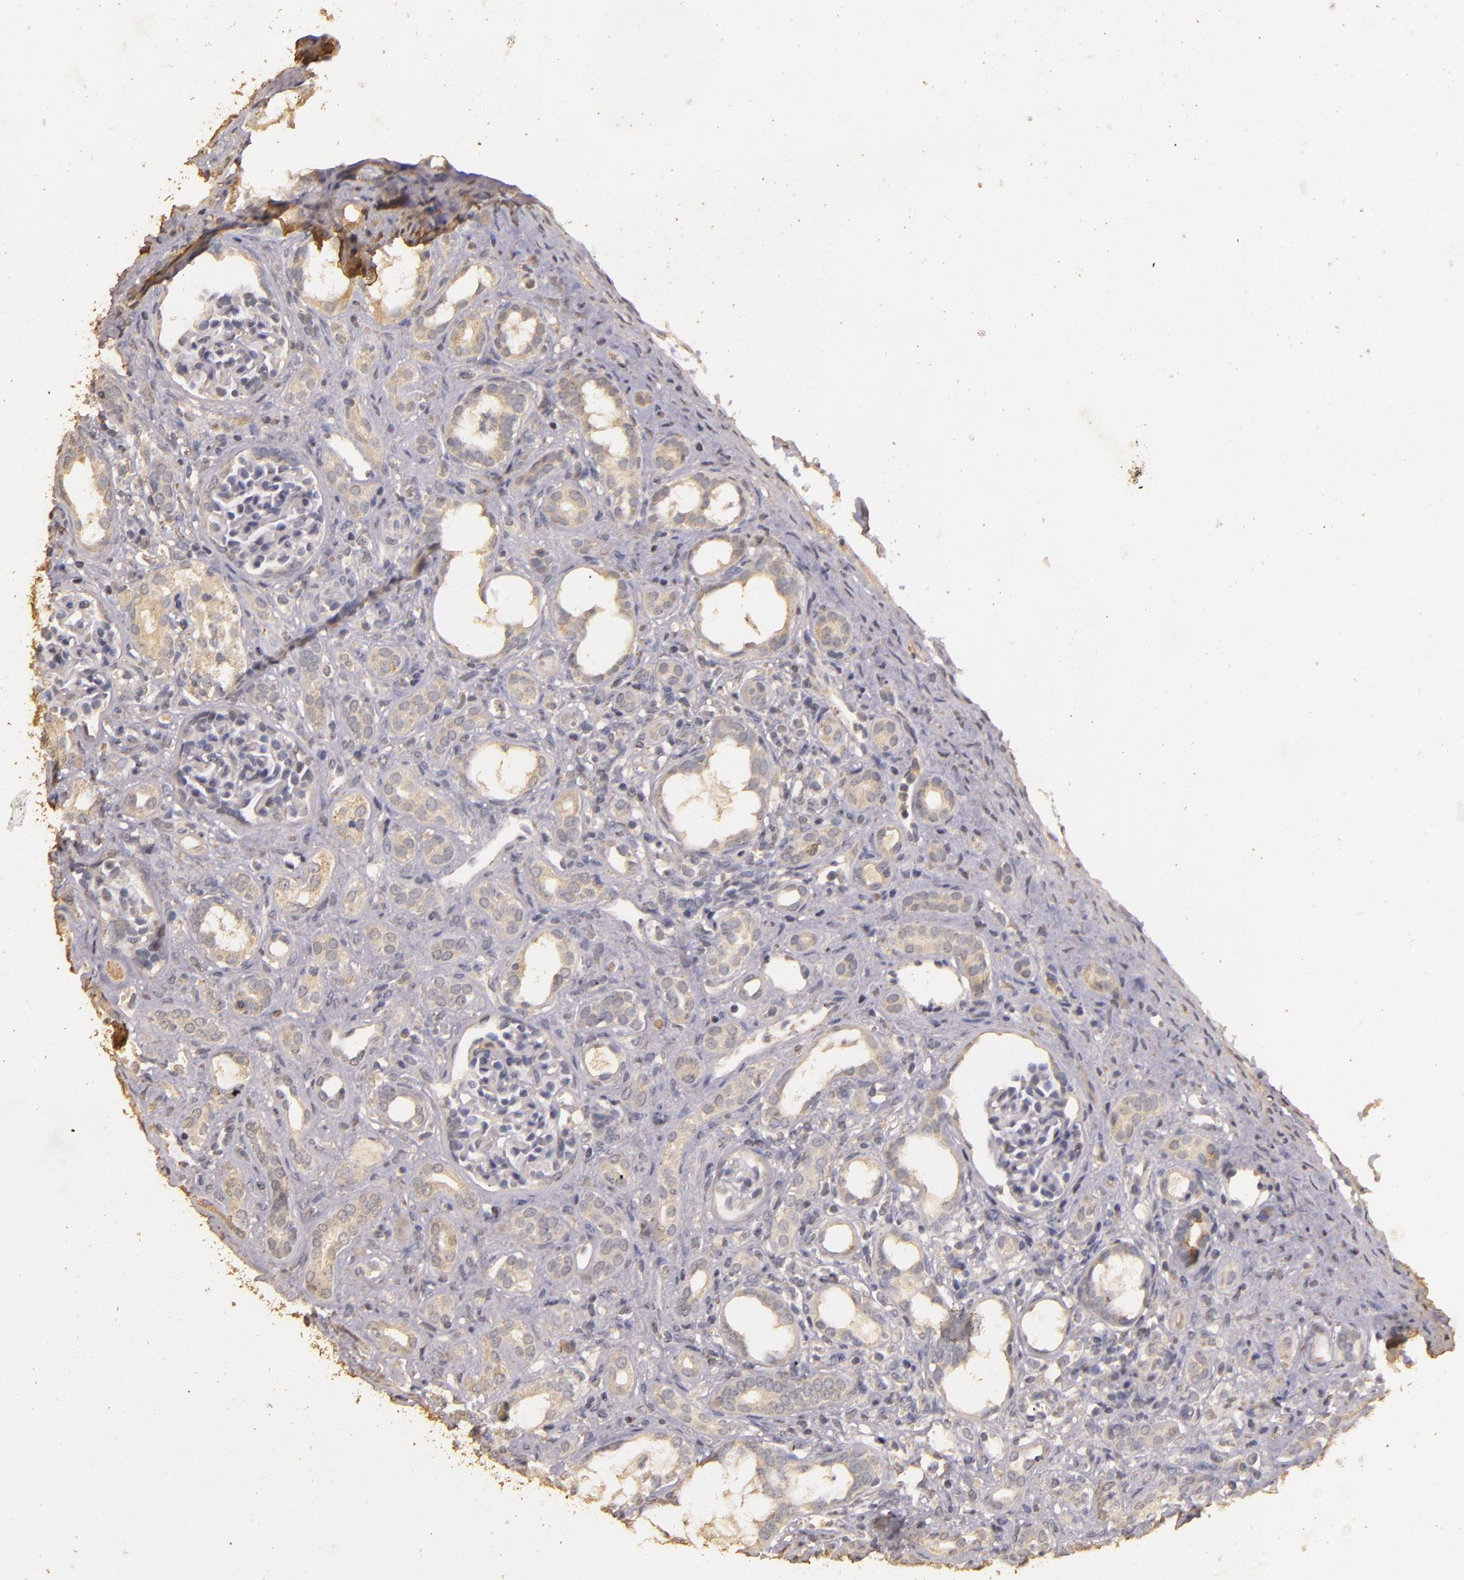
{"staining": {"intensity": "negative", "quantity": "none", "location": "none"}, "tissue": "kidney", "cell_type": "Cells in glomeruli", "image_type": "normal", "snomed": [{"axis": "morphology", "description": "Normal tissue, NOS"}, {"axis": "topography", "description": "Kidney"}], "caption": "Protein analysis of unremarkable kidney shows no significant staining in cells in glomeruli. Brightfield microscopy of immunohistochemistry stained with DAB (brown) and hematoxylin (blue), captured at high magnification.", "gene": "BCL2L13", "patient": {"sex": "male", "age": 7}}